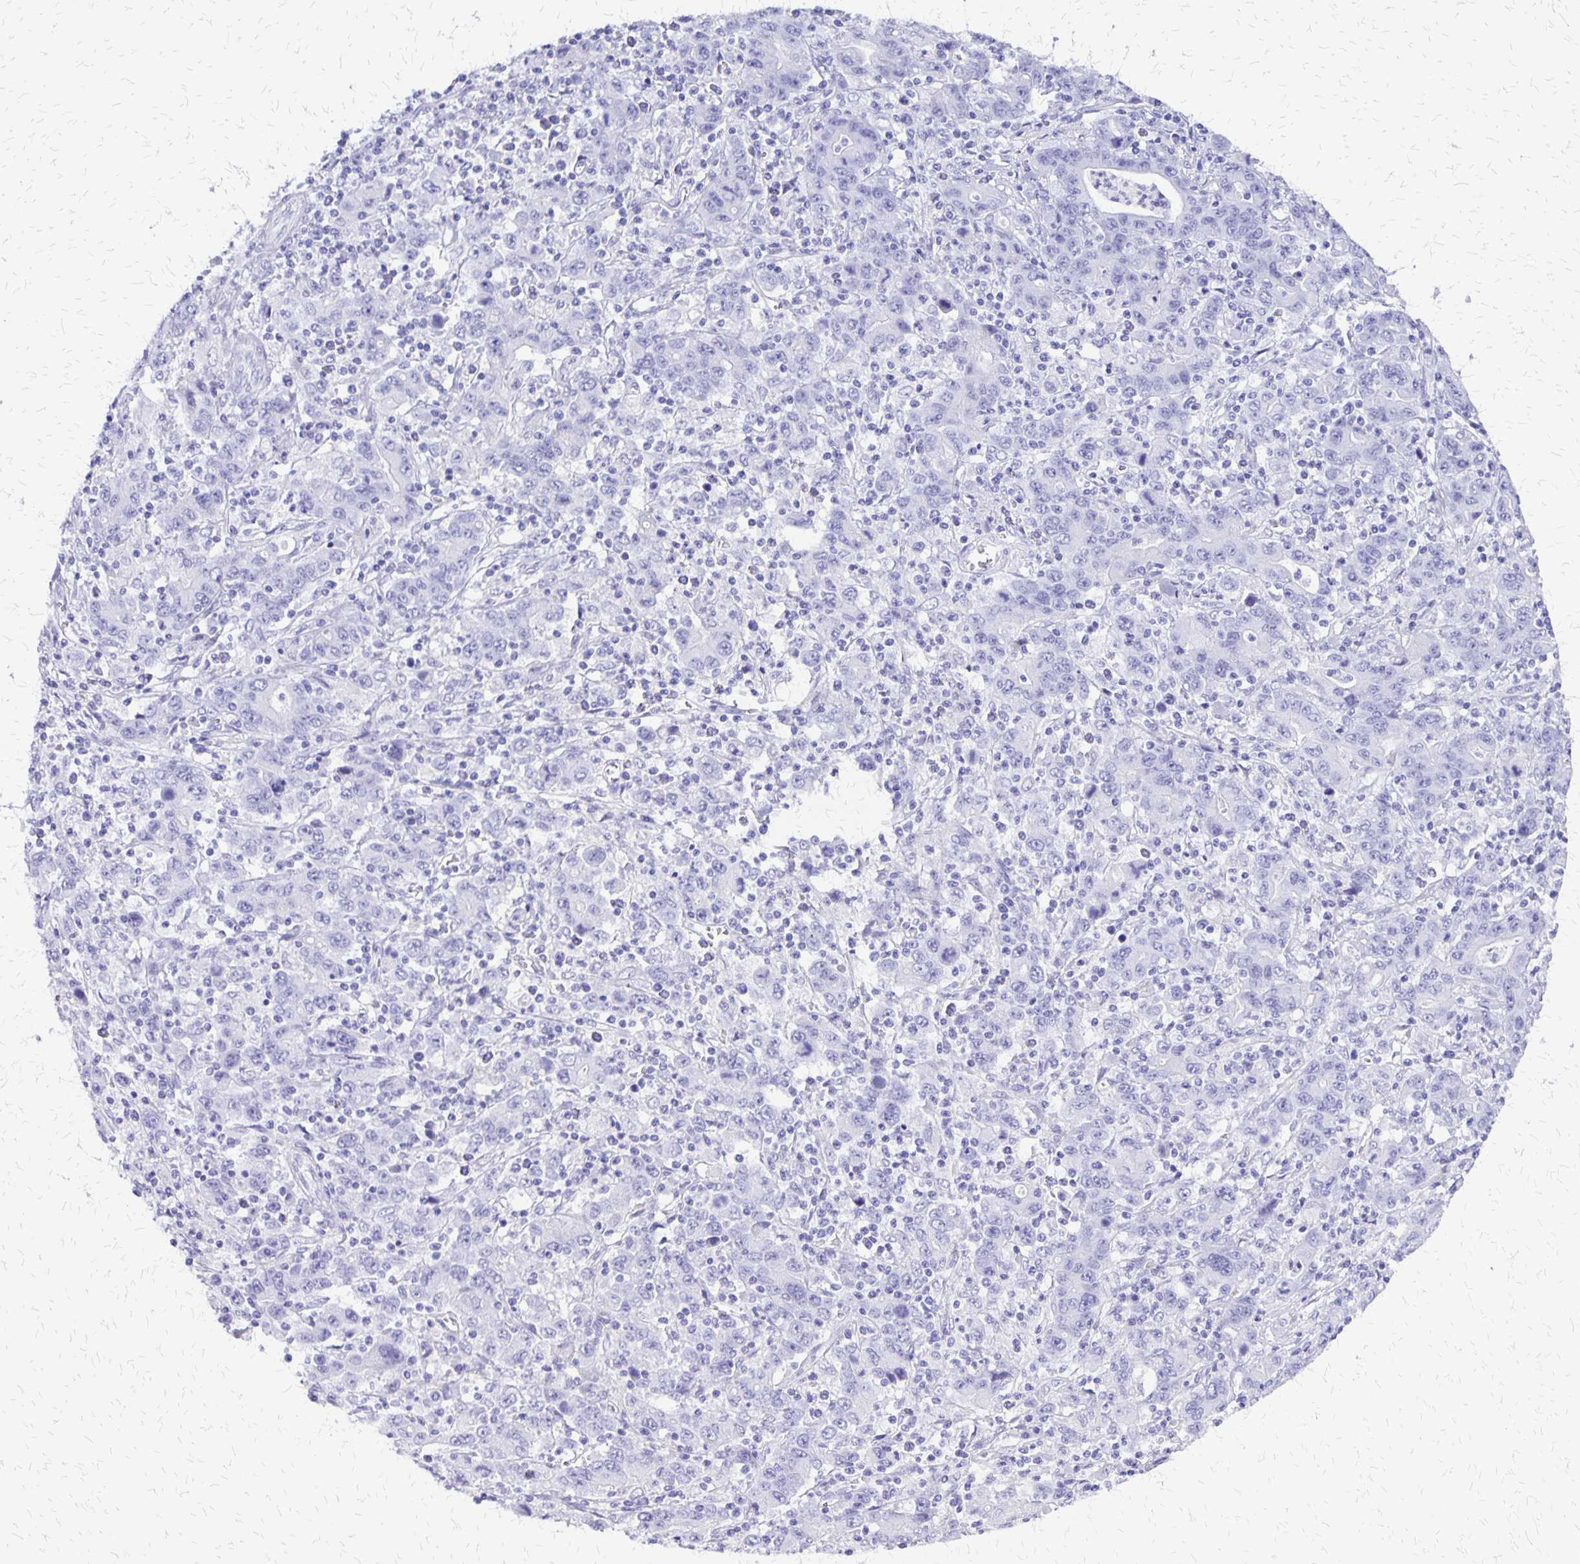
{"staining": {"intensity": "negative", "quantity": "none", "location": "none"}, "tissue": "stomach cancer", "cell_type": "Tumor cells", "image_type": "cancer", "snomed": [{"axis": "morphology", "description": "Adenocarcinoma, NOS"}, {"axis": "topography", "description": "Stomach, upper"}], "caption": "Immunohistochemistry photomicrograph of human adenocarcinoma (stomach) stained for a protein (brown), which demonstrates no expression in tumor cells.", "gene": "SLC13A2", "patient": {"sex": "male", "age": 69}}